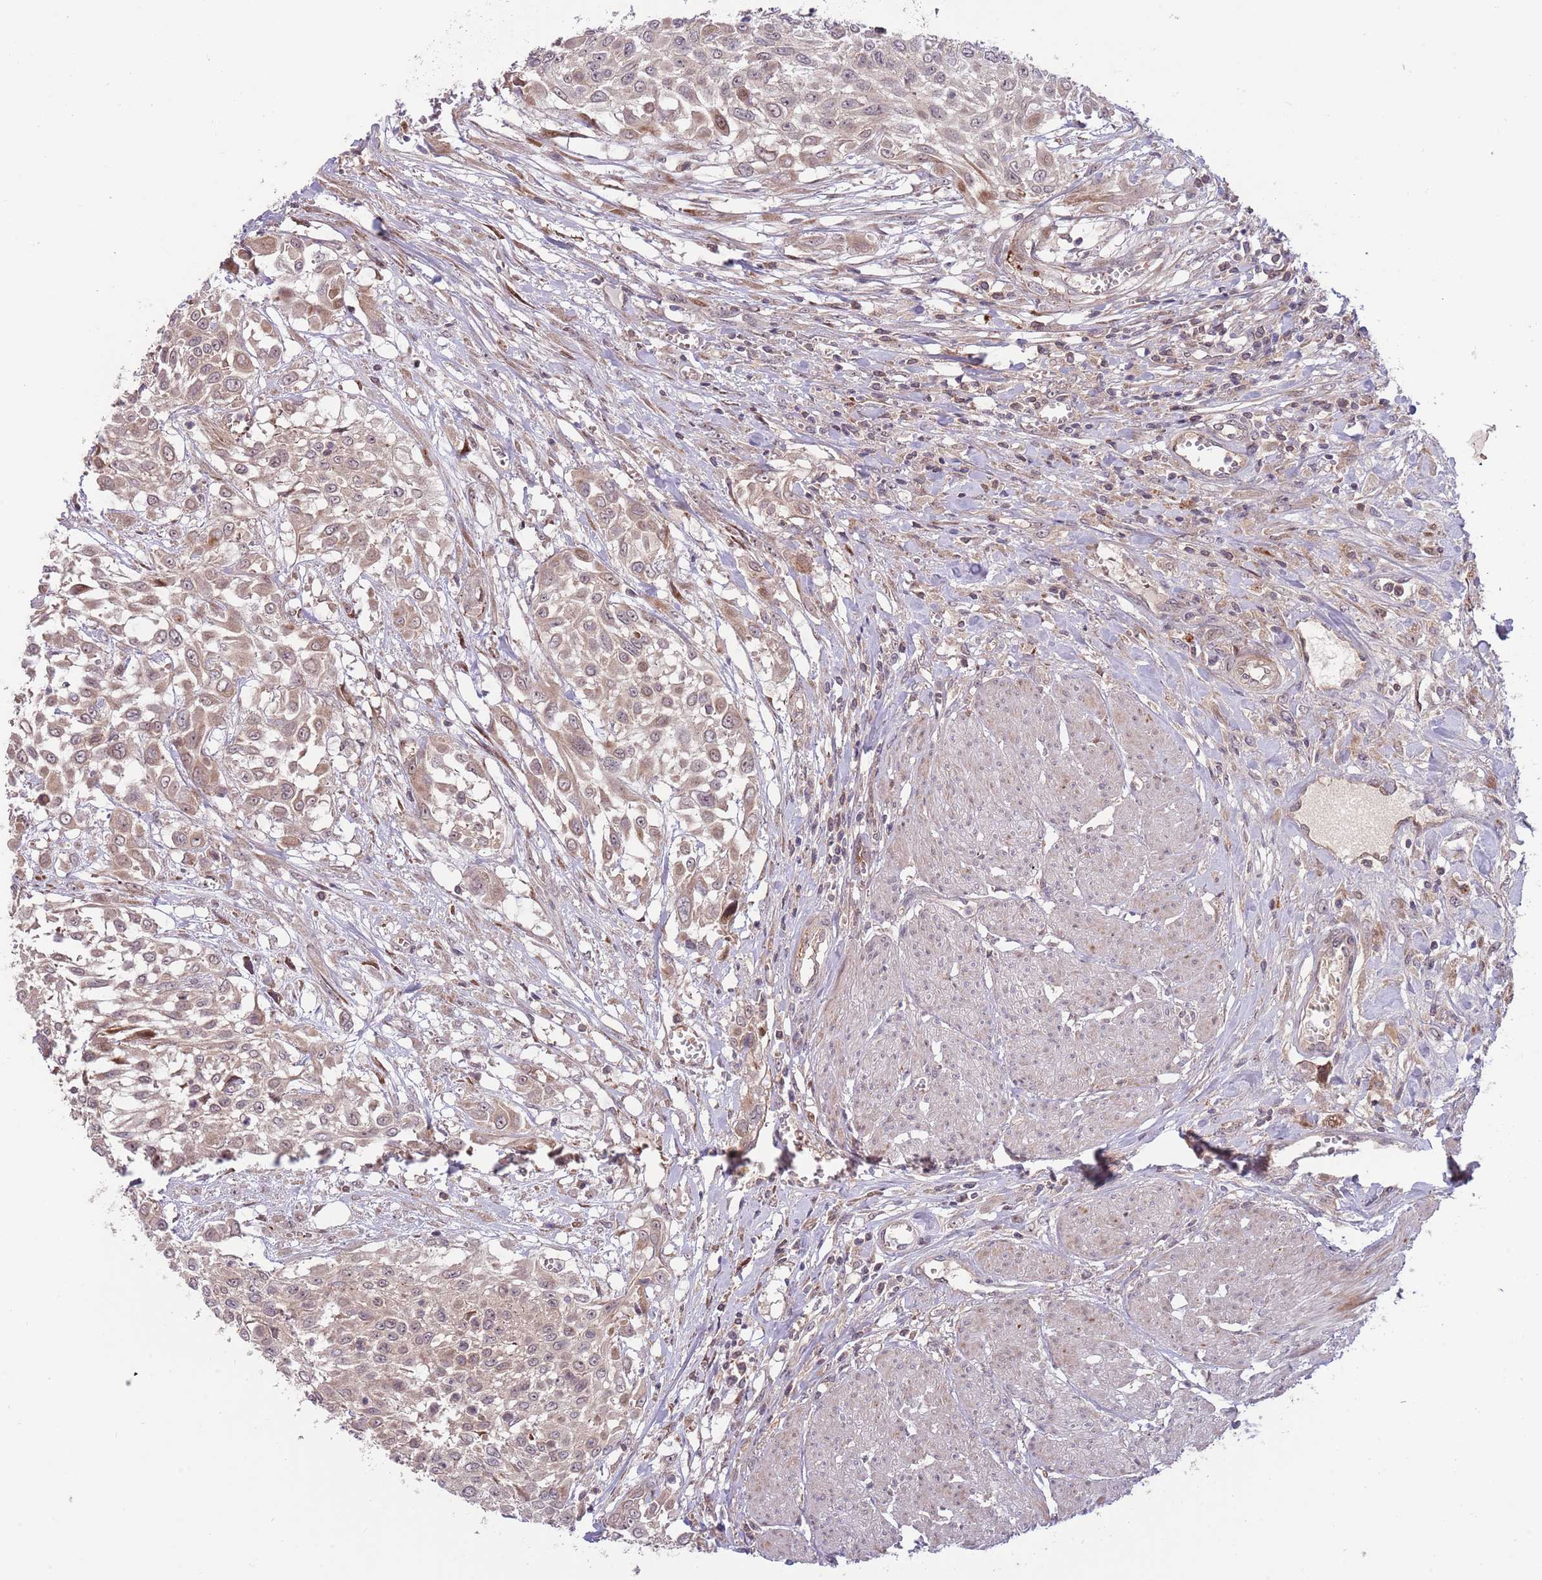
{"staining": {"intensity": "weak", "quantity": ">75%", "location": "cytoplasmic/membranous,nuclear"}, "tissue": "urothelial cancer", "cell_type": "Tumor cells", "image_type": "cancer", "snomed": [{"axis": "morphology", "description": "Urothelial carcinoma, High grade"}, {"axis": "topography", "description": "Urinary bladder"}], "caption": "Urothelial carcinoma (high-grade) stained with a brown dye shows weak cytoplasmic/membranous and nuclear positive expression in about >75% of tumor cells.", "gene": "NT5DC4", "patient": {"sex": "male", "age": 57}}